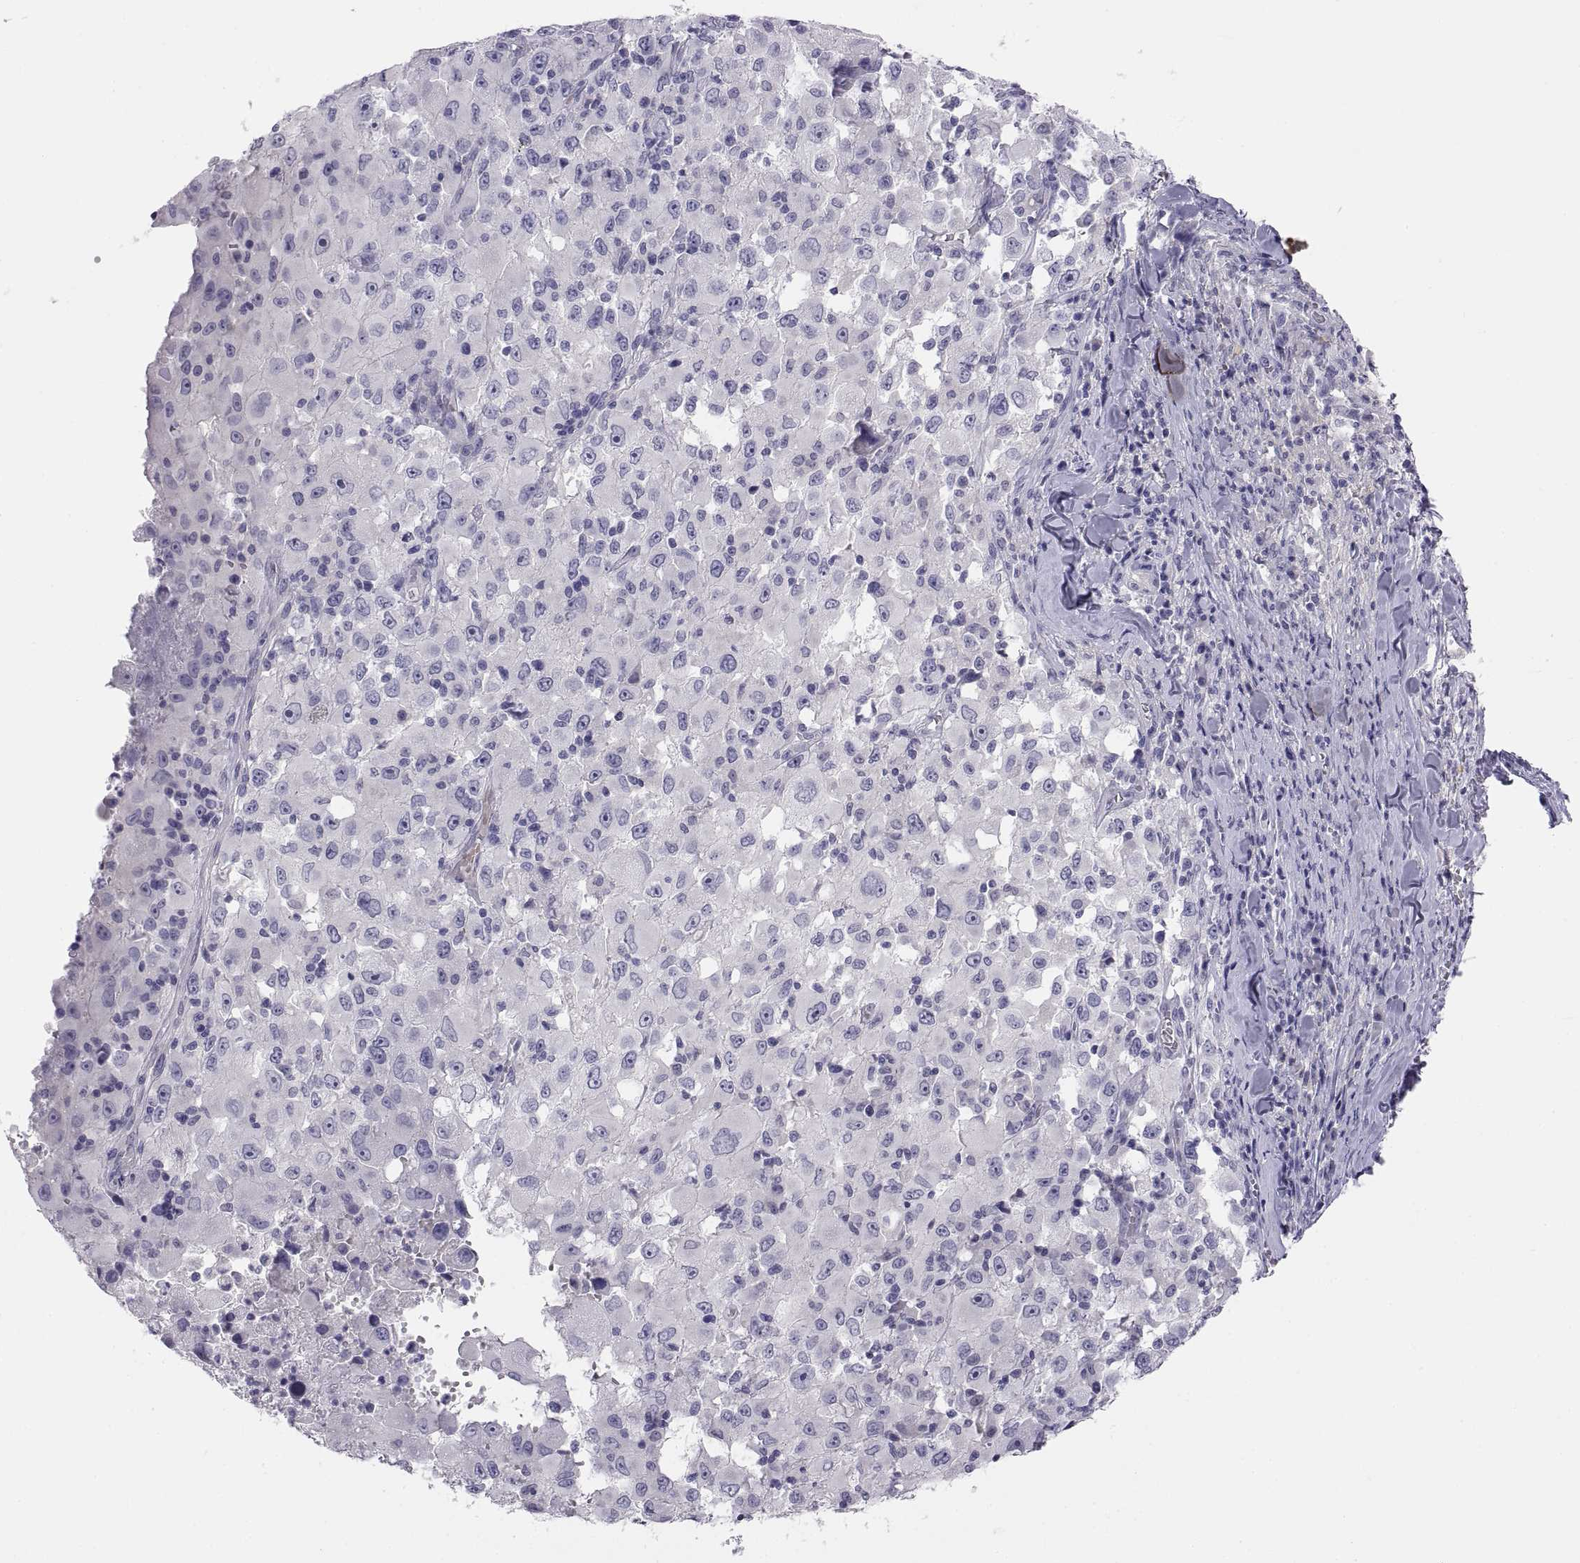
{"staining": {"intensity": "negative", "quantity": "none", "location": "none"}, "tissue": "melanoma", "cell_type": "Tumor cells", "image_type": "cancer", "snomed": [{"axis": "morphology", "description": "Malignant melanoma, Metastatic site"}, {"axis": "topography", "description": "Soft tissue"}], "caption": "Malignant melanoma (metastatic site) was stained to show a protein in brown. There is no significant positivity in tumor cells.", "gene": "STRC", "patient": {"sex": "male", "age": 50}}